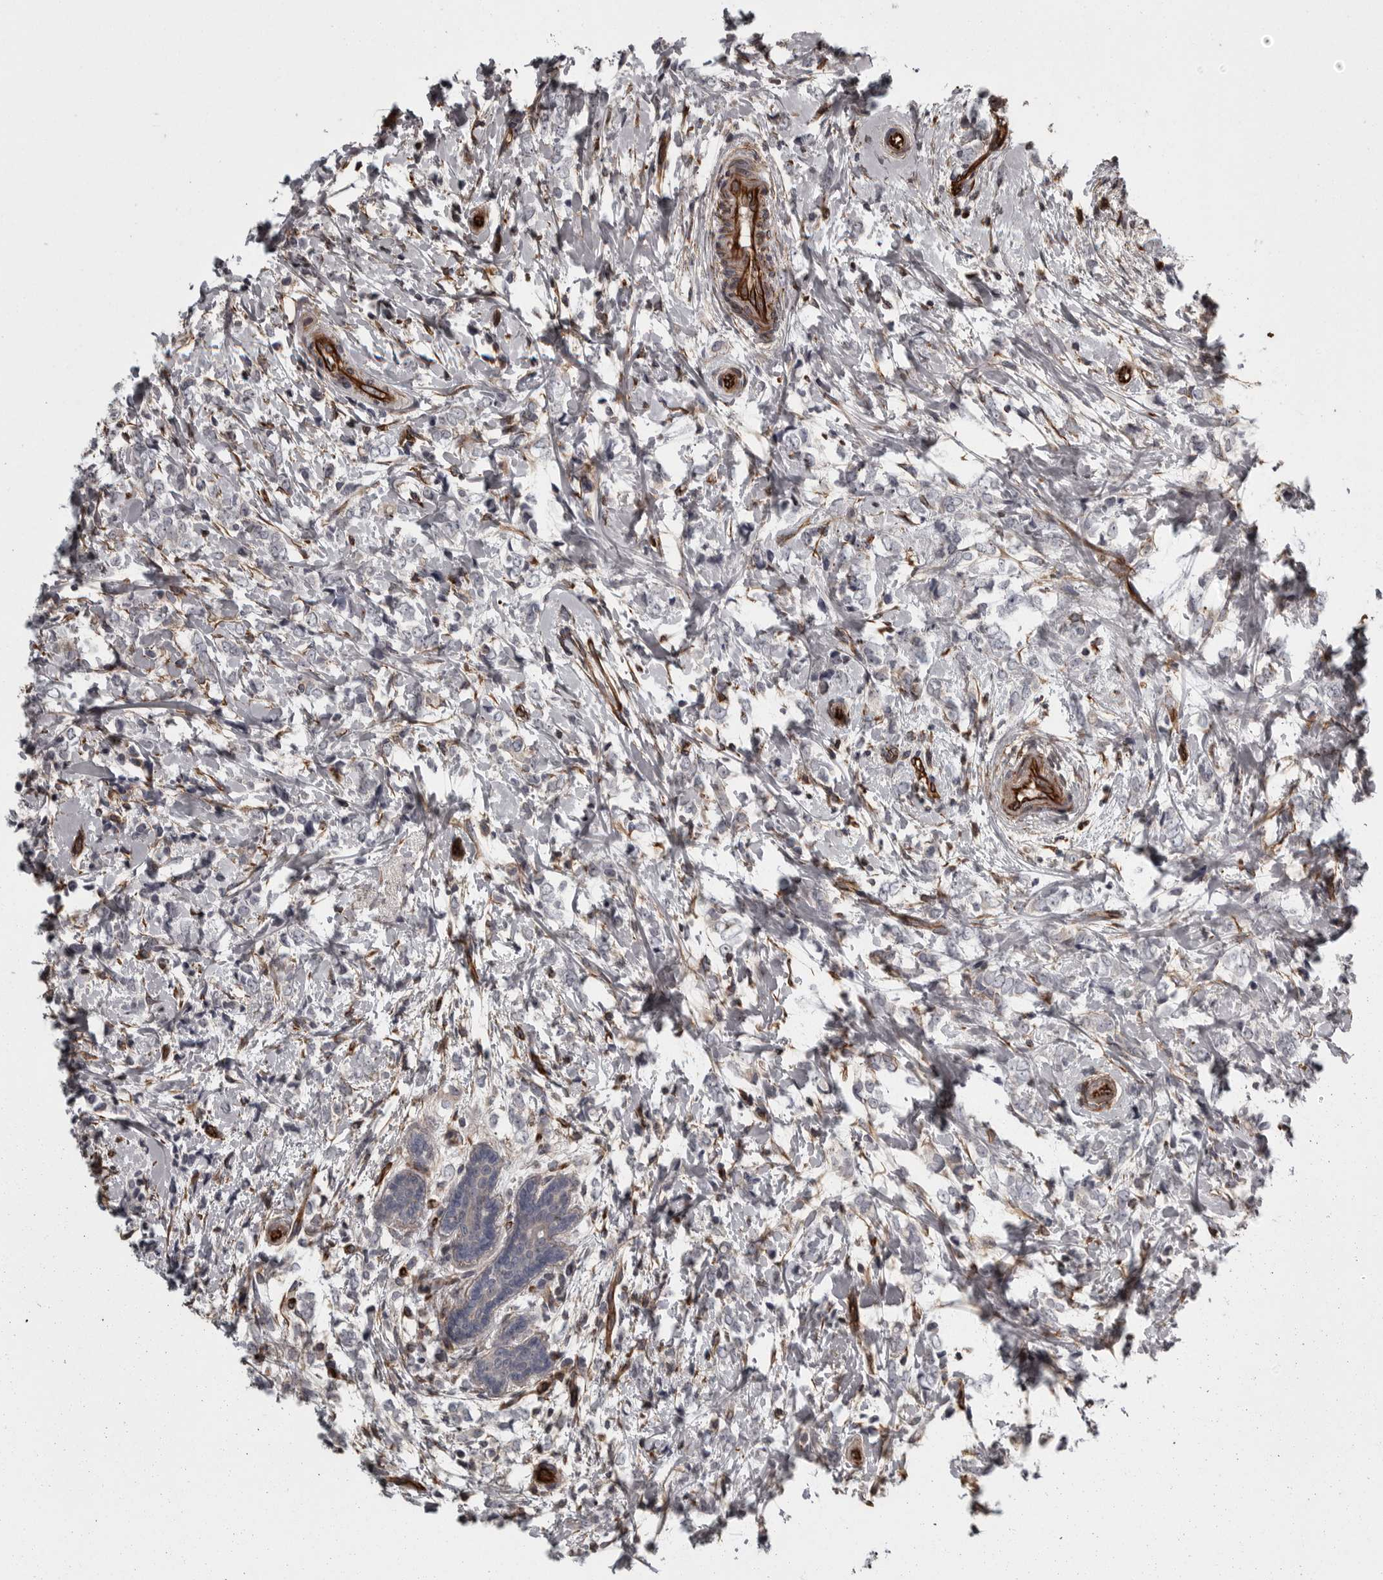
{"staining": {"intensity": "negative", "quantity": "none", "location": "none"}, "tissue": "breast cancer", "cell_type": "Tumor cells", "image_type": "cancer", "snomed": [{"axis": "morphology", "description": "Normal tissue, NOS"}, {"axis": "morphology", "description": "Lobular carcinoma"}, {"axis": "topography", "description": "Breast"}], "caption": "Immunohistochemistry histopathology image of breast lobular carcinoma stained for a protein (brown), which reveals no positivity in tumor cells. (DAB (3,3'-diaminobenzidine) IHC, high magnification).", "gene": "FAAP100", "patient": {"sex": "female", "age": 47}}